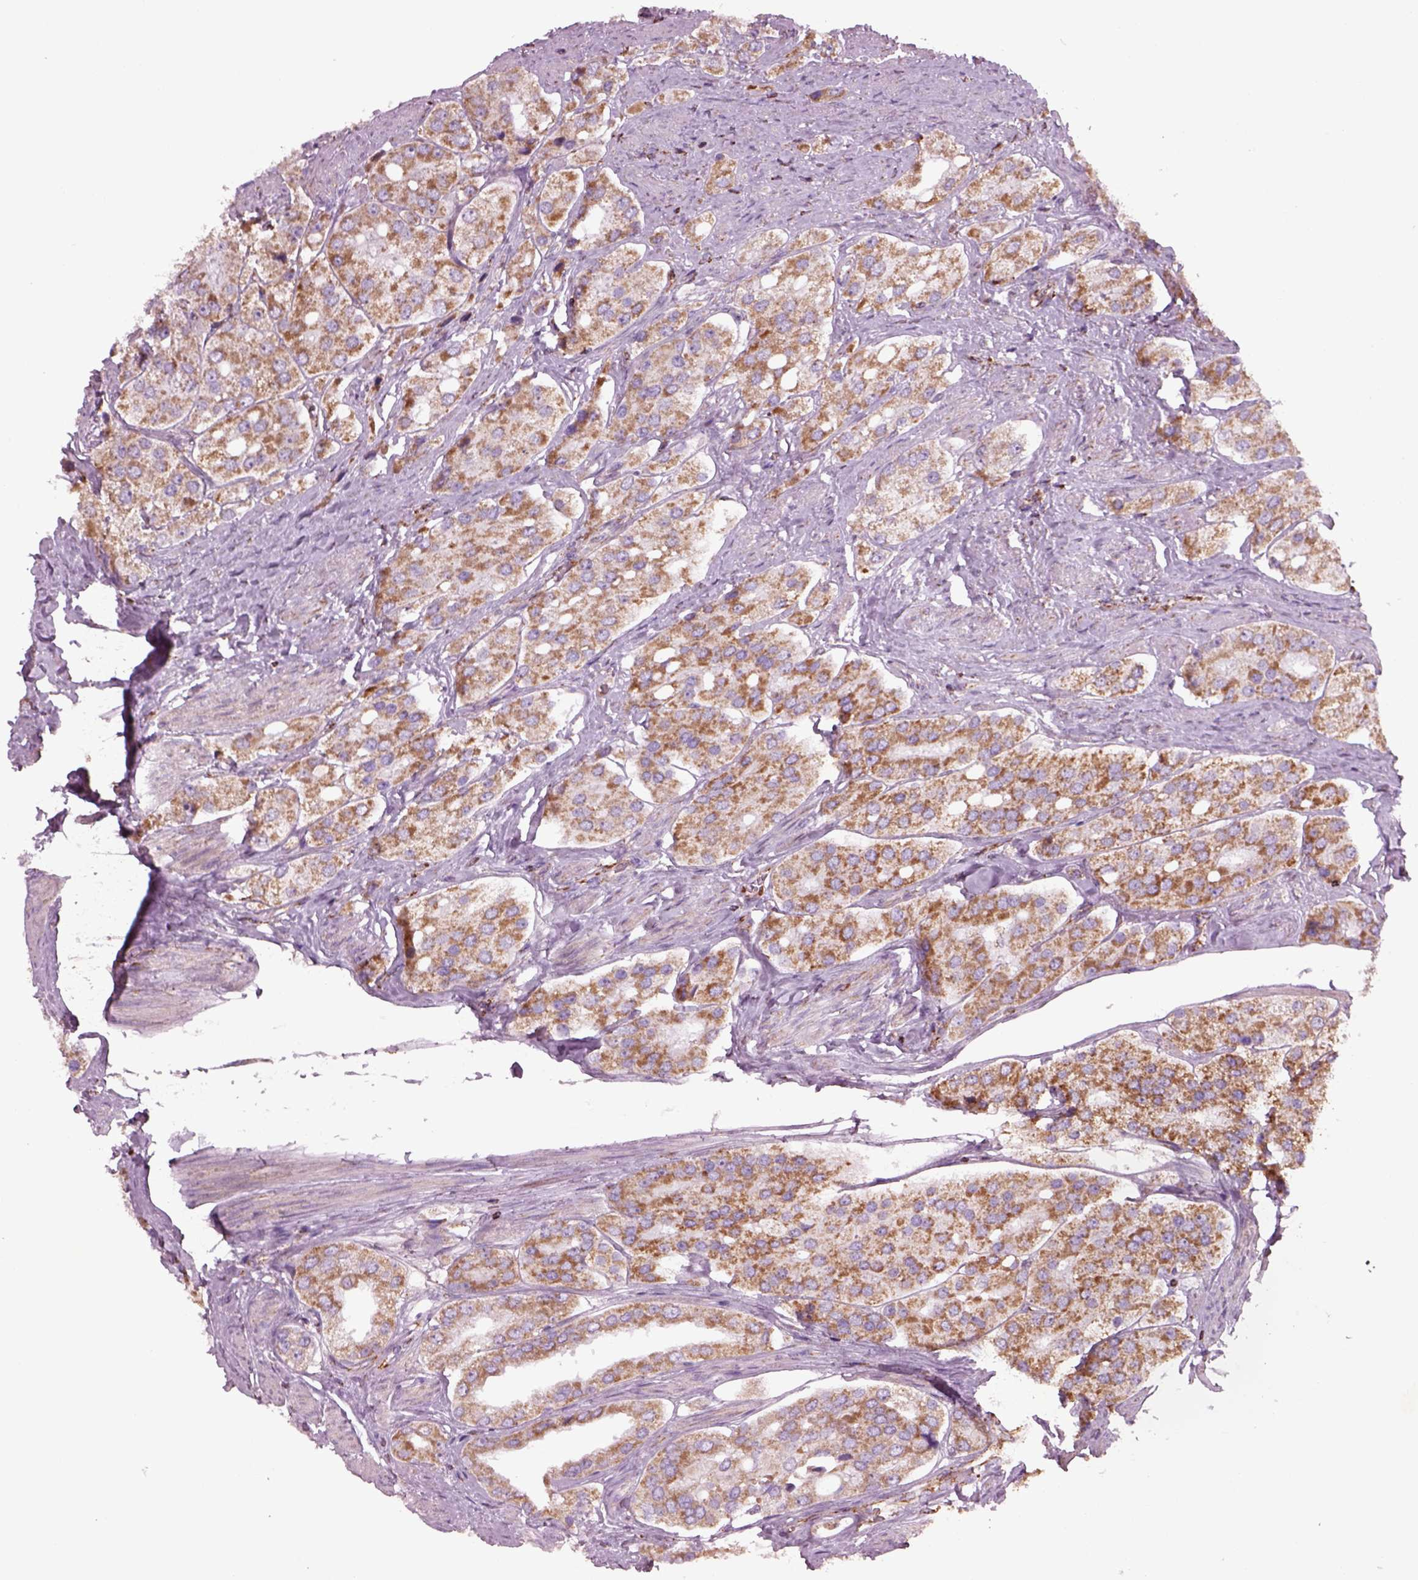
{"staining": {"intensity": "moderate", "quantity": ">75%", "location": "cytoplasmic/membranous"}, "tissue": "prostate cancer", "cell_type": "Tumor cells", "image_type": "cancer", "snomed": [{"axis": "morphology", "description": "Adenocarcinoma, Low grade"}, {"axis": "topography", "description": "Prostate"}], "caption": "Moderate cytoplasmic/membranous protein positivity is seen in about >75% of tumor cells in low-grade adenocarcinoma (prostate).", "gene": "SLC25A24", "patient": {"sex": "male", "age": 69}}